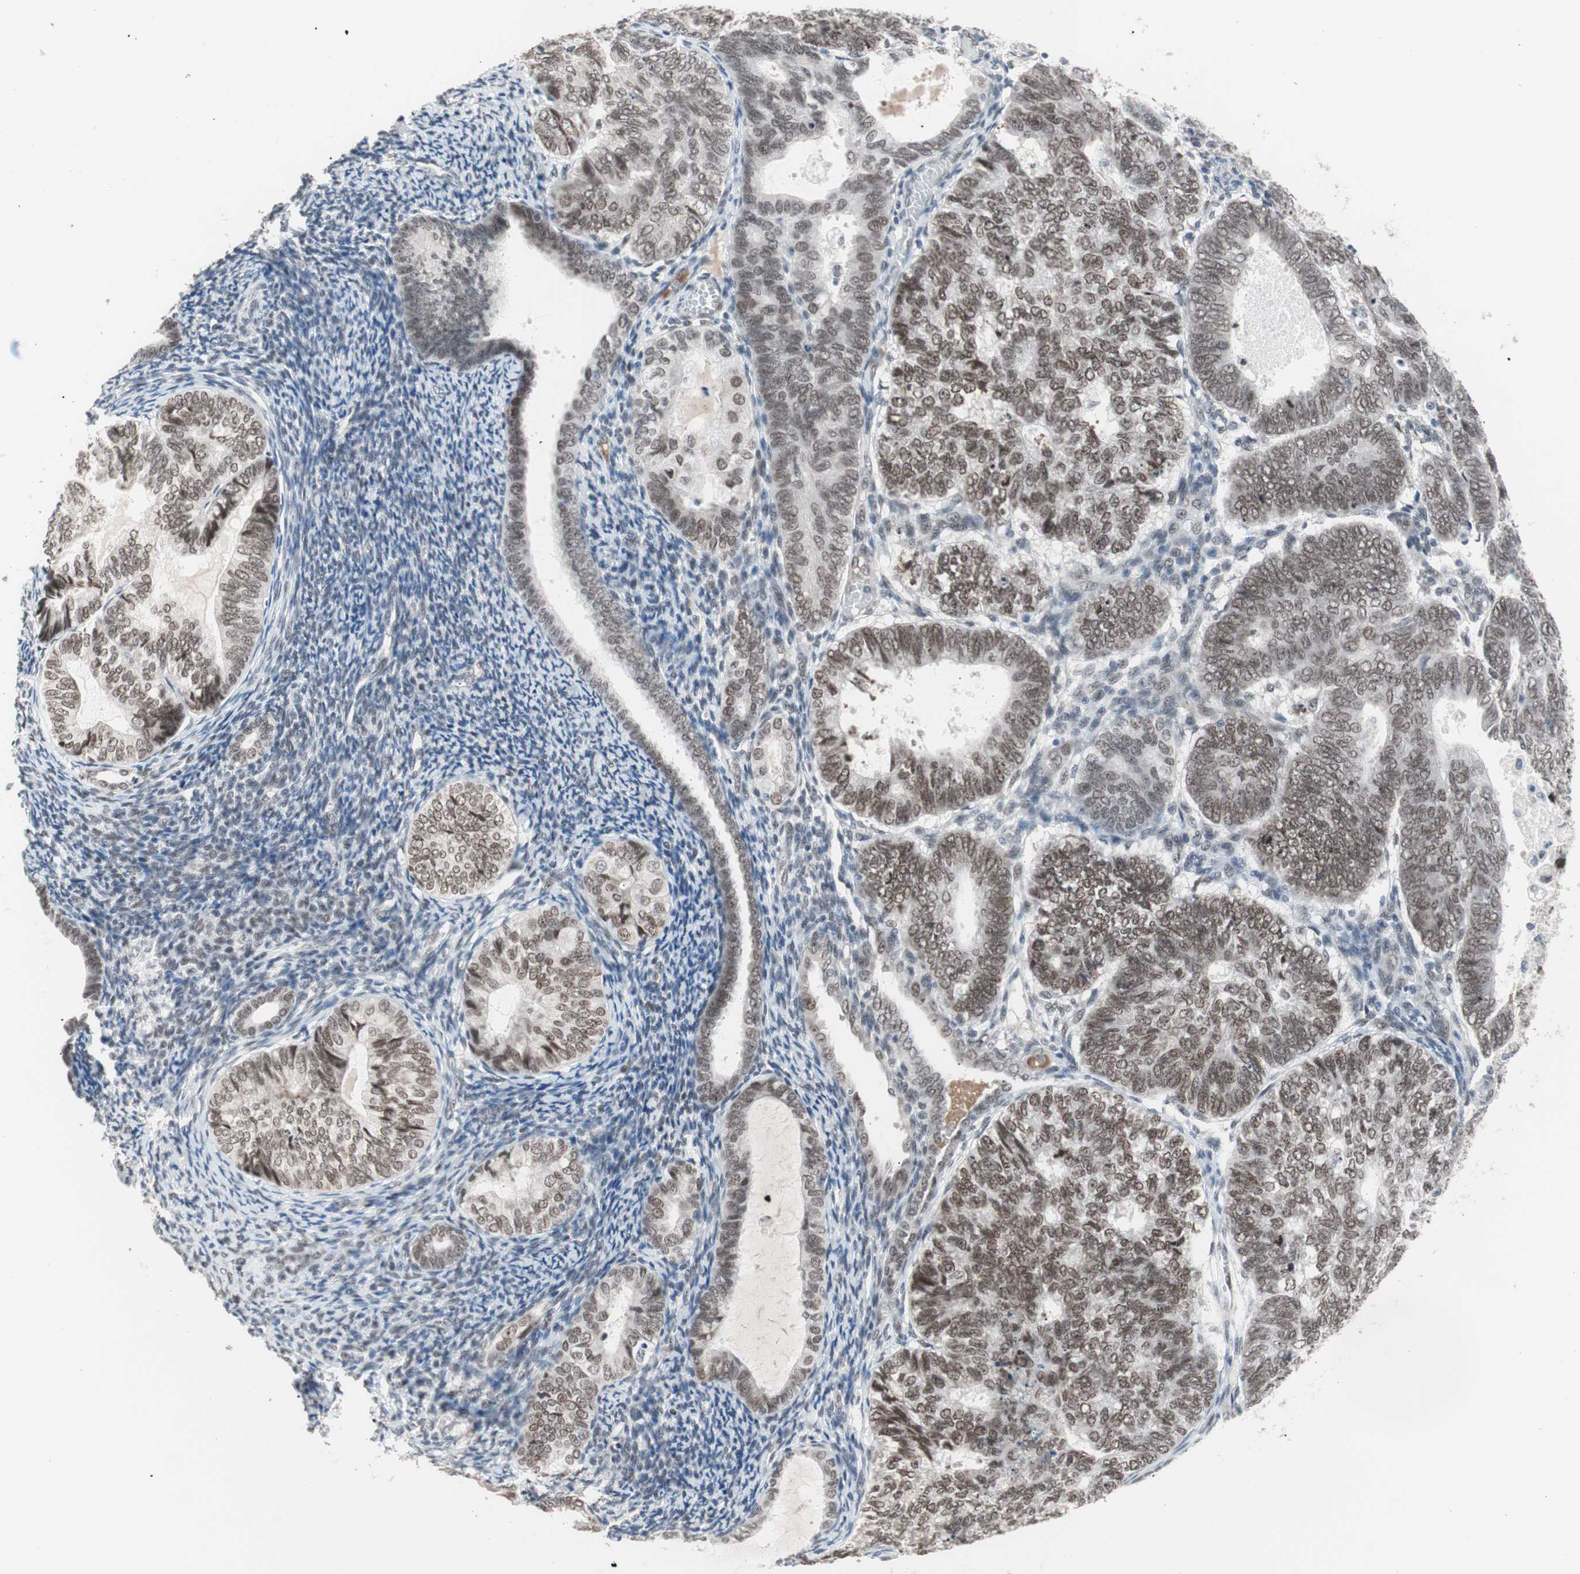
{"staining": {"intensity": "moderate", "quantity": ">75%", "location": "nuclear"}, "tissue": "endometrial cancer", "cell_type": "Tumor cells", "image_type": "cancer", "snomed": [{"axis": "morphology", "description": "Adenocarcinoma, NOS"}, {"axis": "topography", "description": "Uterus"}], "caption": "Endometrial adenocarcinoma stained for a protein demonstrates moderate nuclear positivity in tumor cells. (DAB (3,3'-diaminobenzidine) IHC with brightfield microscopy, high magnification).", "gene": "LIG3", "patient": {"sex": "female", "age": 60}}